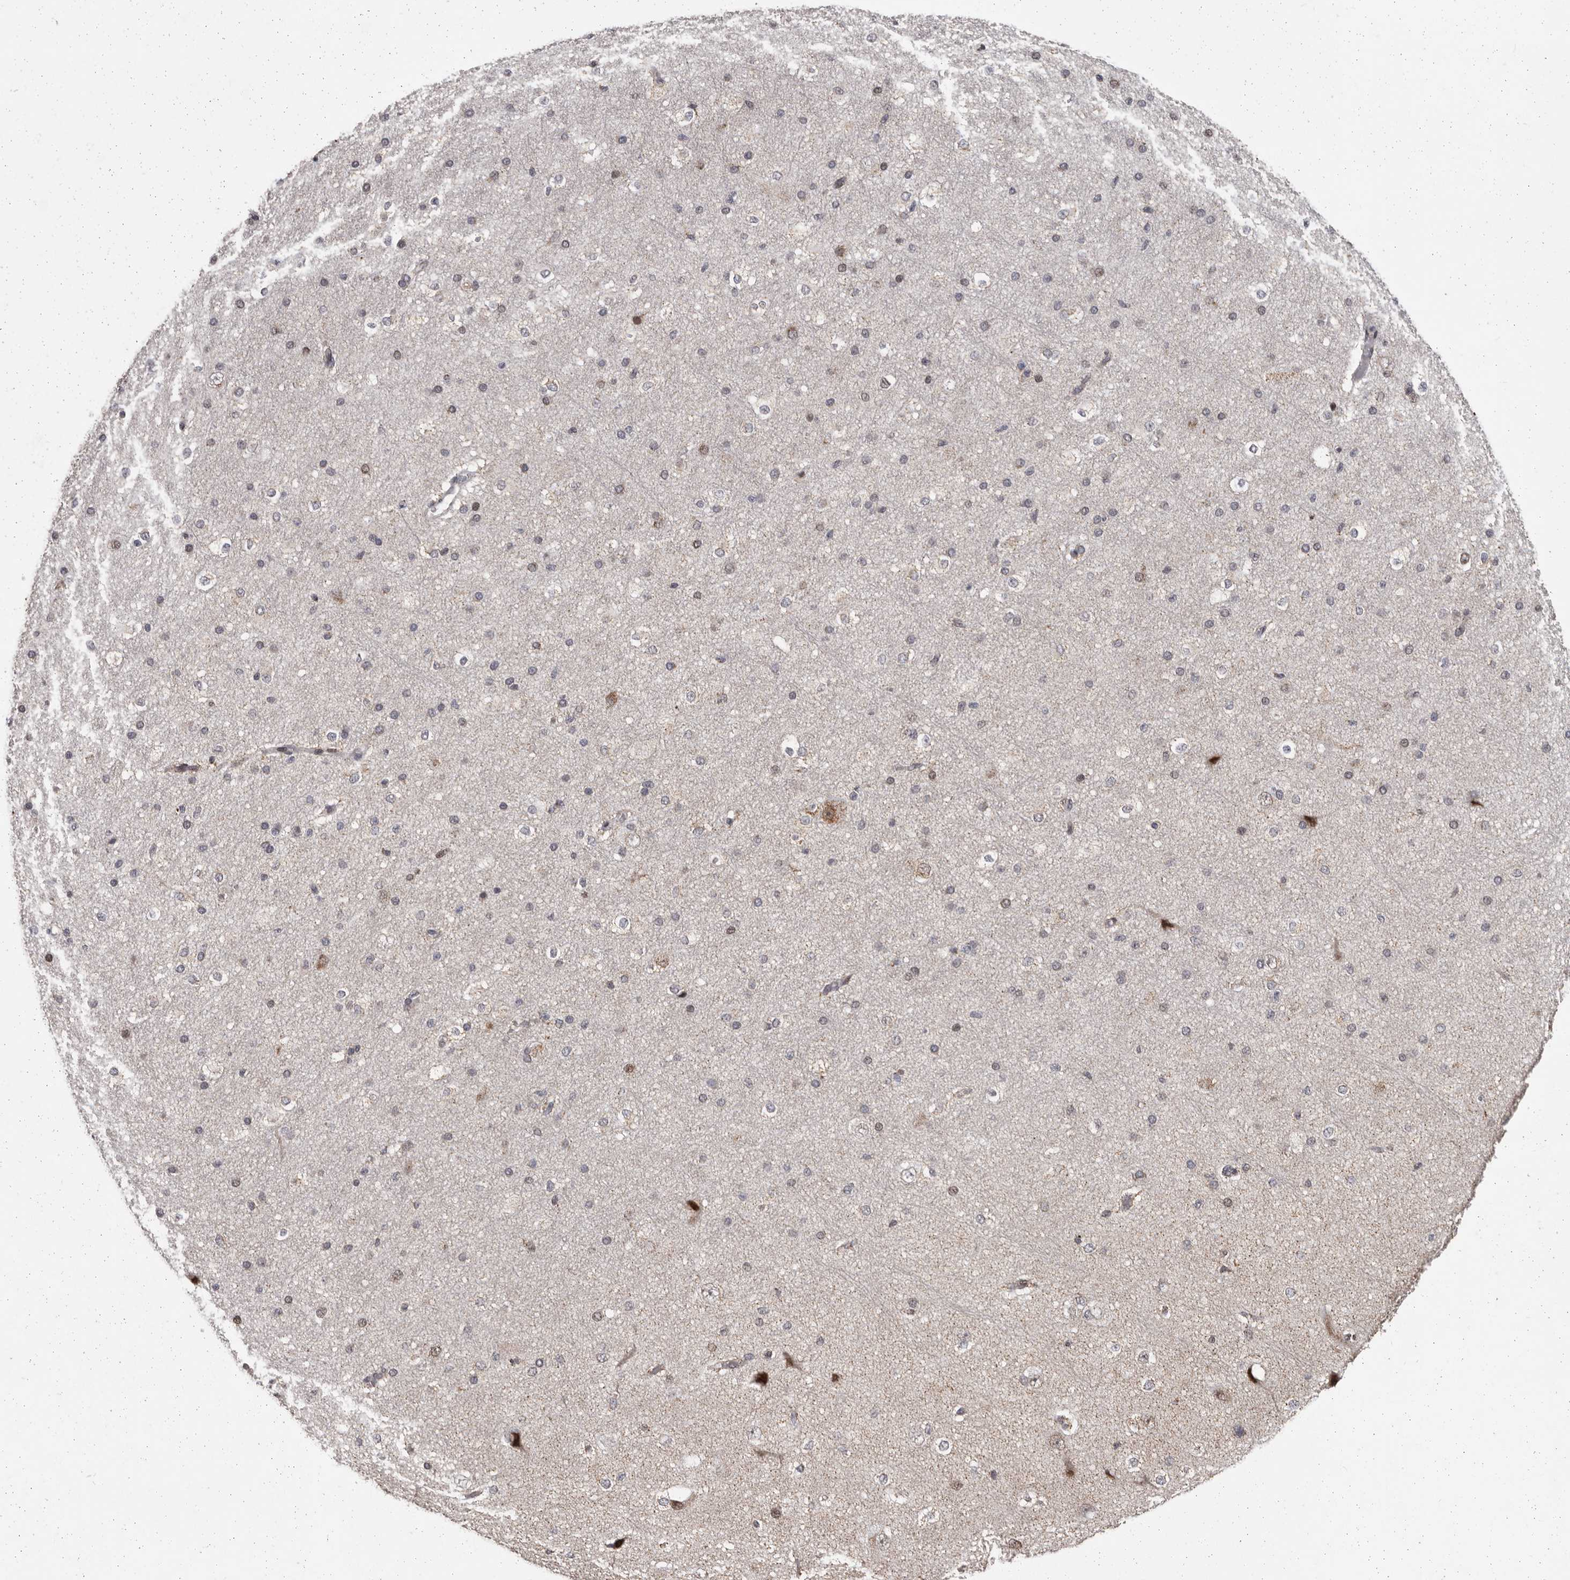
{"staining": {"intensity": "moderate", "quantity": ">75%", "location": "nuclear"}, "tissue": "cerebral cortex", "cell_type": "Endothelial cells", "image_type": "normal", "snomed": [{"axis": "morphology", "description": "Normal tissue, NOS"}, {"axis": "morphology", "description": "Developmental malformation"}, {"axis": "topography", "description": "Cerebral cortex"}], "caption": "This micrograph shows IHC staining of unremarkable human cerebral cortex, with medium moderate nuclear staining in about >75% of endothelial cells.", "gene": "C17orf99", "patient": {"sex": "female", "age": 30}}